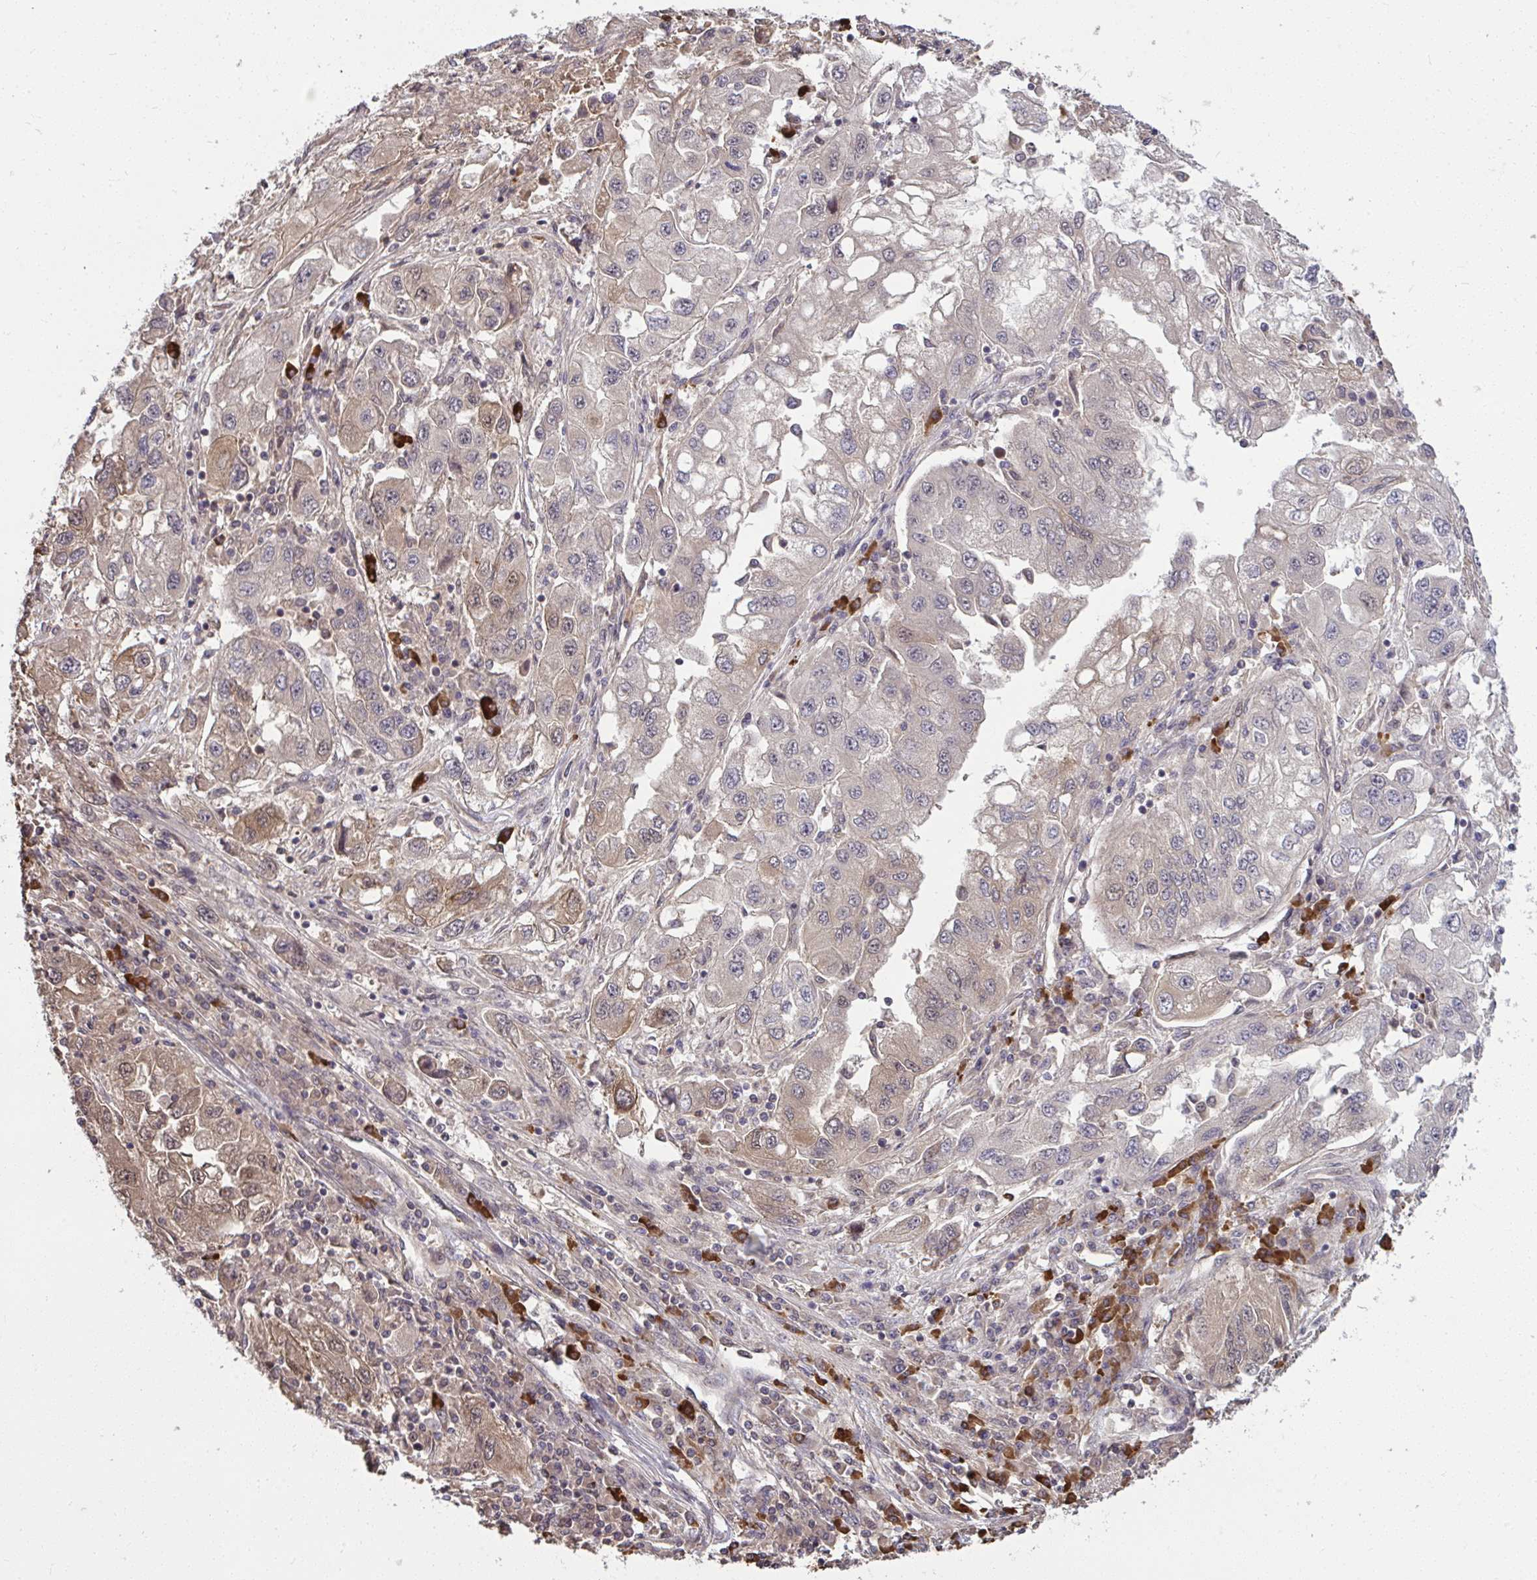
{"staining": {"intensity": "moderate", "quantity": "25%-75%", "location": "cytoplasmic/membranous,nuclear"}, "tissue": "lung cancer", "cell_type": "Tumor cells", "image_type": "cancer", "snomed": [{"axis": "morphology", "description": "Adenocarcinoma, NOS"}, {"axis": "morphology", "description": "Adenocarcinoma primary or metastatic"}, {"axis": "topography", "description": "Lung"}], "caption": "Protein staining displays moderate cytoplasmic/membranous and nuclear expression in approximately 25%-75% of tumor cells in lung adenocarcinoma primary or metastatic.", "gene": "ZSCAN9", "patient": {"sex": "male", "age": 74}}